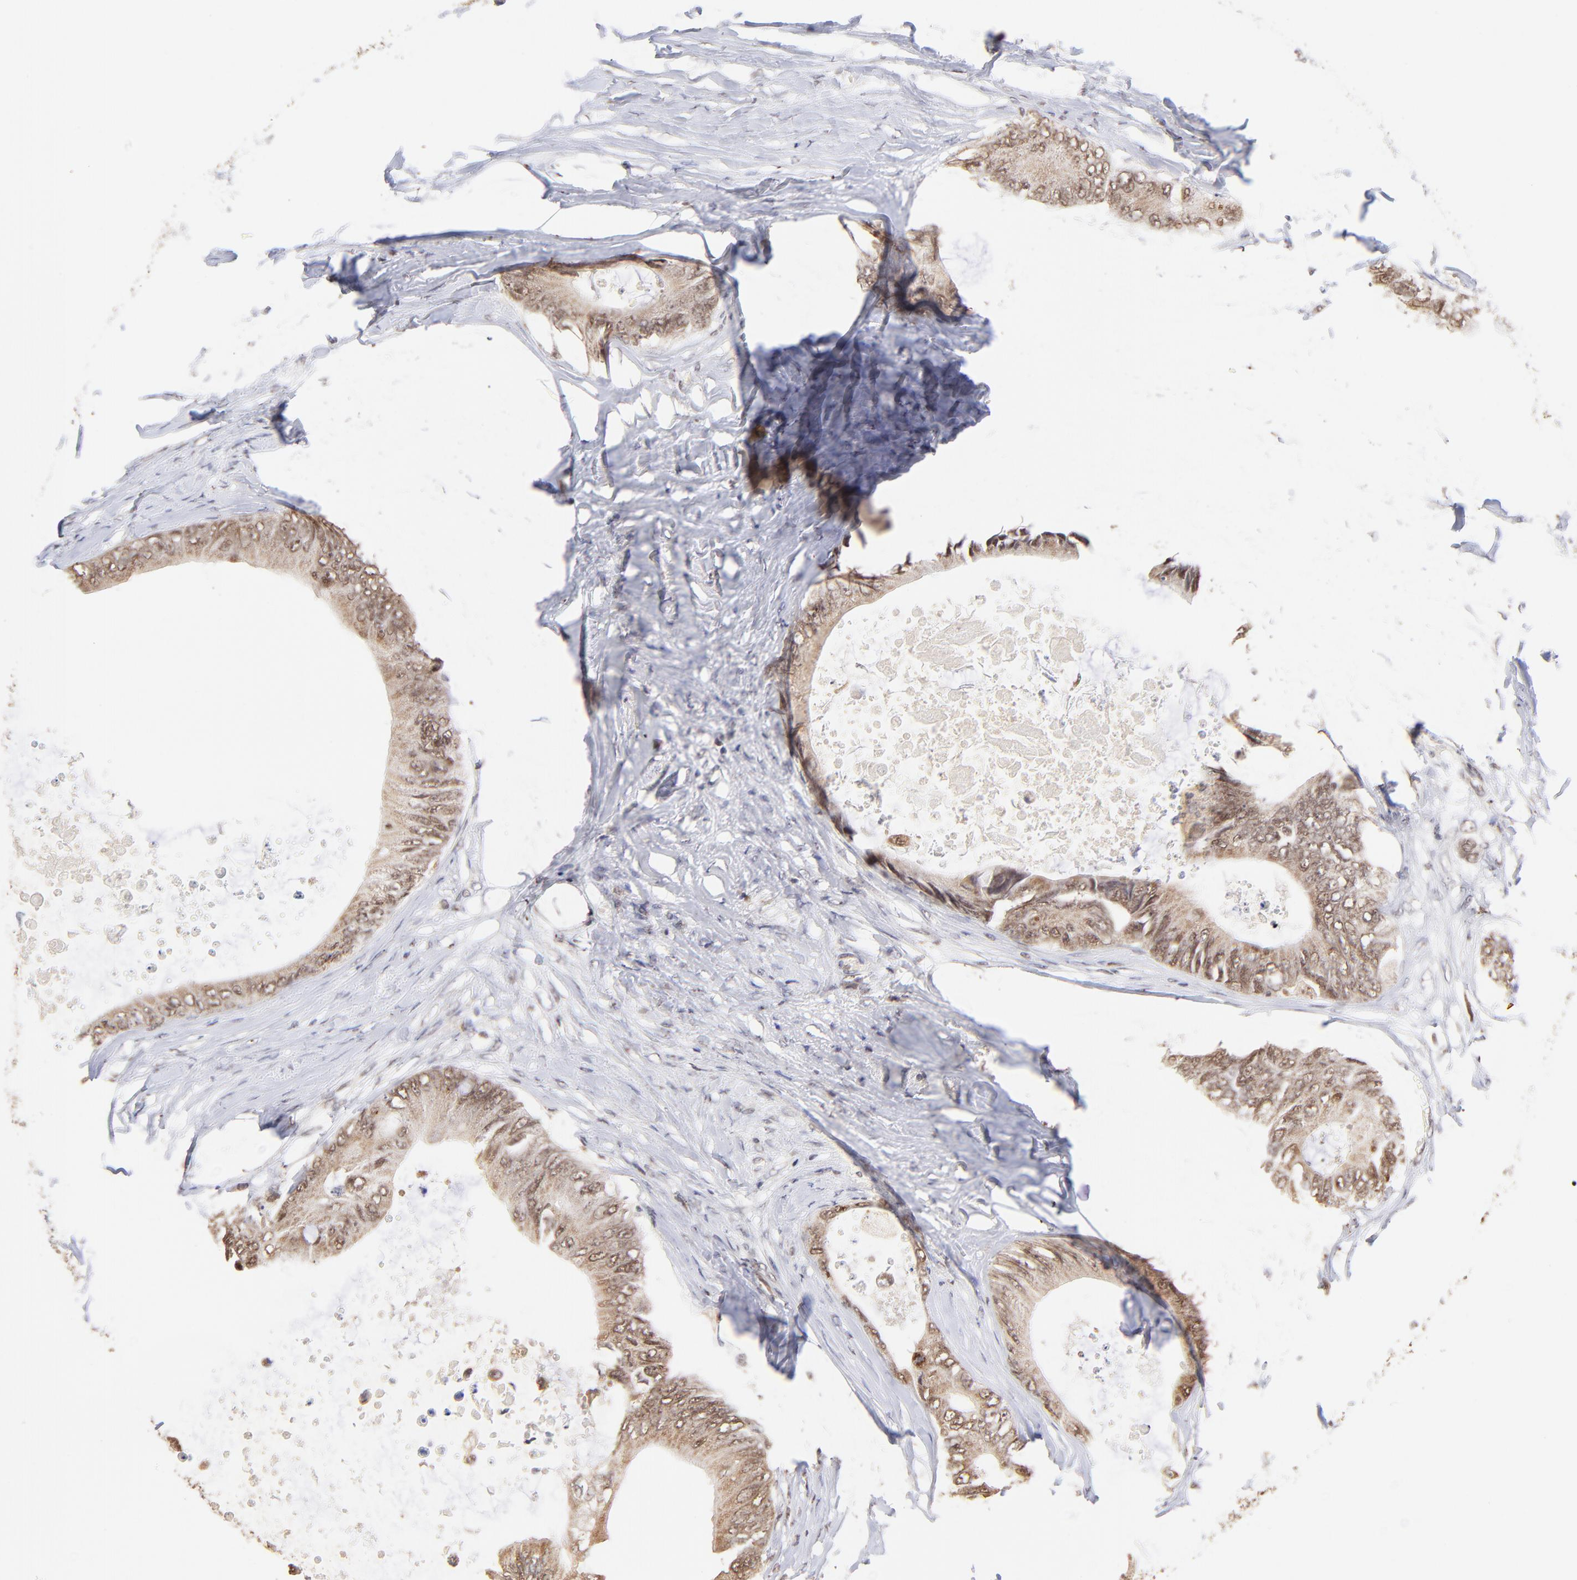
{"staining": {"intensity": "weak", "quantity": ">75%", "location": "cytoplasmic/membranous,nuclear"}, "tissue": "colorectal cancer", "cell_type": "Tumor cells", "image_type": "cancer", "snomed": [{"axis": "morphology", "description": "Normal tissue, NOS"}, {"axis": "morphology", "description": "Adenocarcinoma, NOS"}, {"axis": "topography", "description": "Rectum"}, {"axis": "topography", "description": "Peripheral nerve tissue"}], "caption": "Tumor cells exhibit low levels of weak cytoplasmic/membranous and nuclear positivity in approximately >75% of cells in colorectal cancer.", "gene": "ZNF670", "patient": {"sex": "female", "age": 77}}